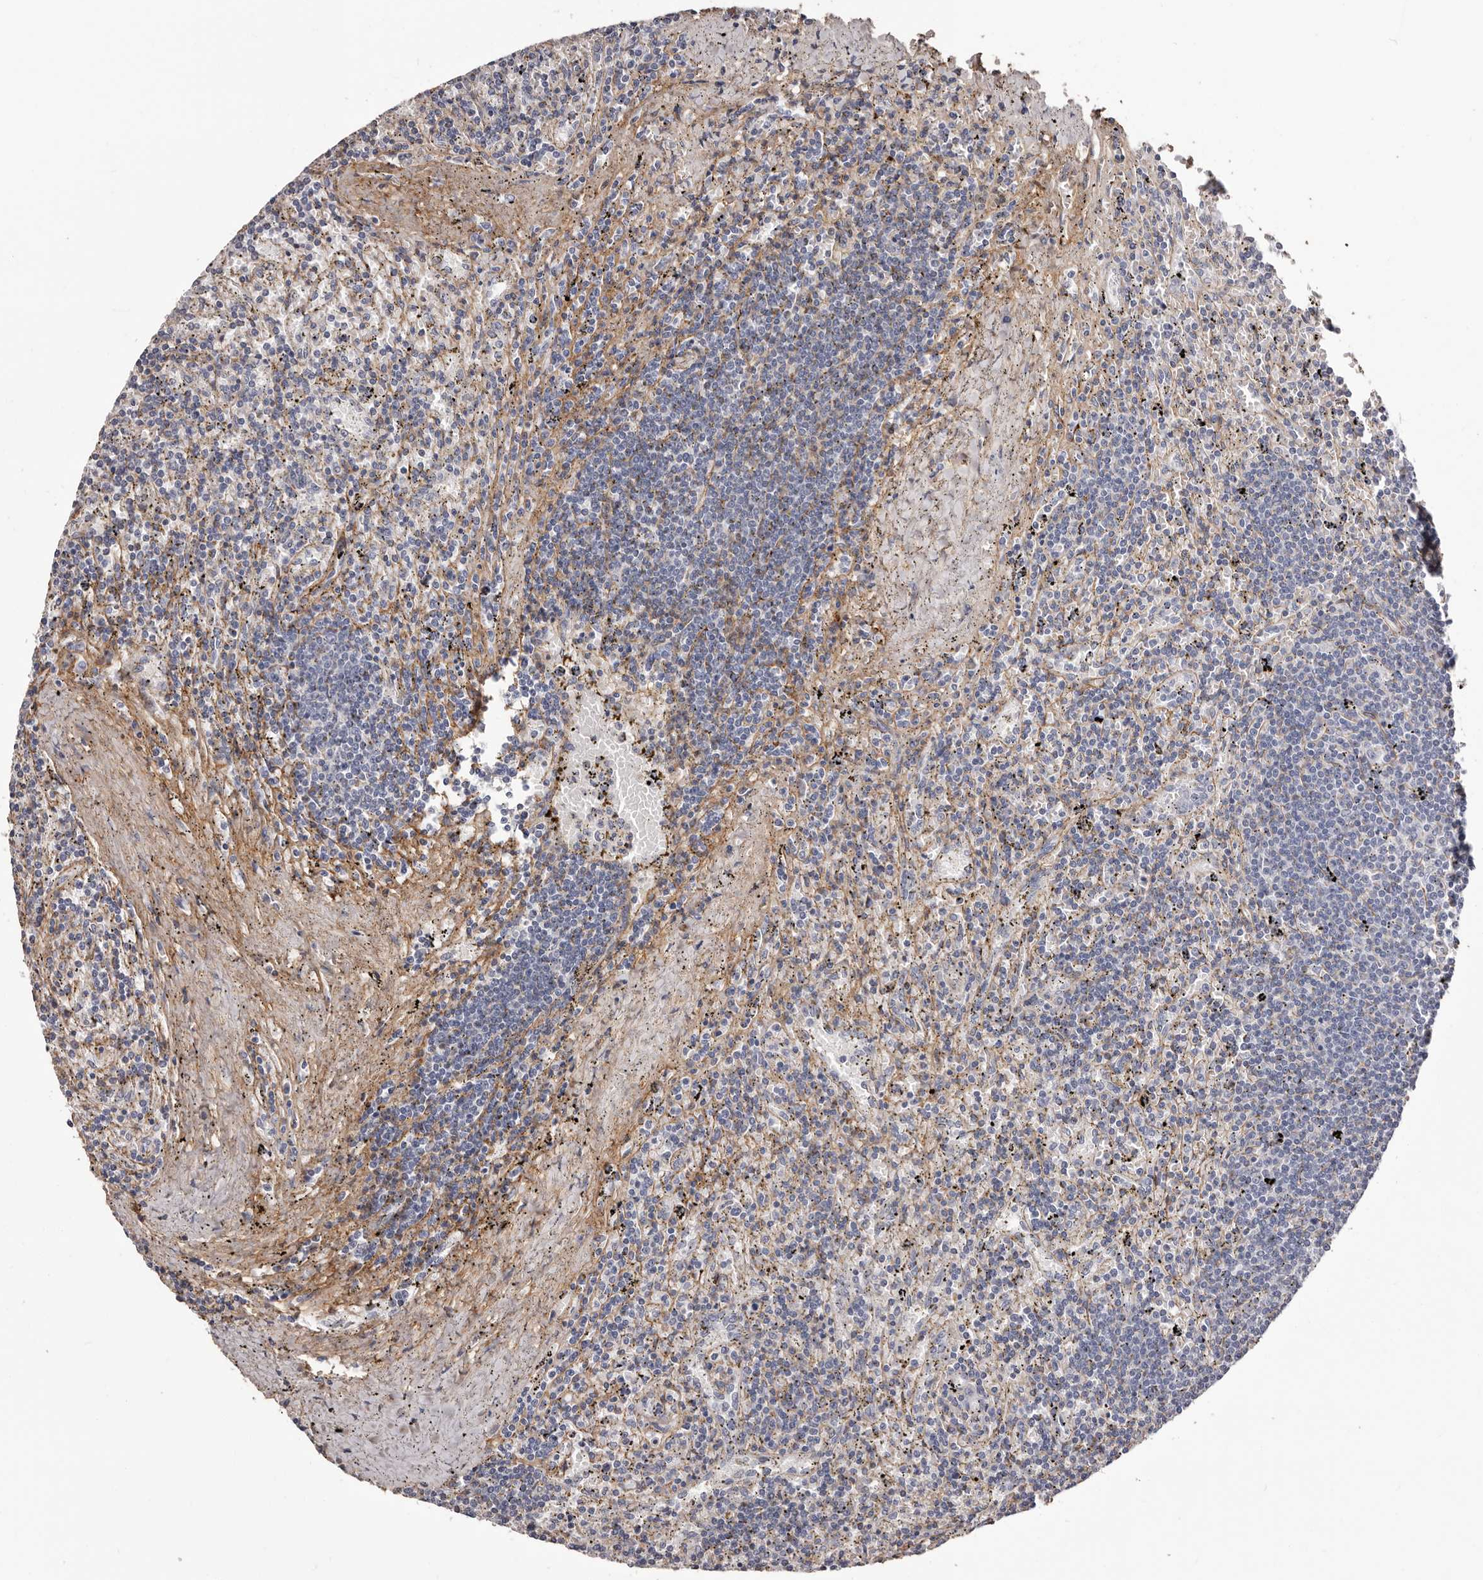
{"staining": {"intensity": "negative", "quantity": "none", "location": "none"}, "tissue": "lymphoma", "cell_type": "Tumor cells", "image_type": "cancer", "snomed": [{"axis": "morphology", "description": "Malignant lymphoma, non-Hodgkin's type, Low grade"}, {"axis": "topography", "description": "Spleen"}], "caption": "IHC of lymphoma reveals no staining in tumor cells.", "gene": "COL6A1", "patient": {"sex": "male", "age": 76}}